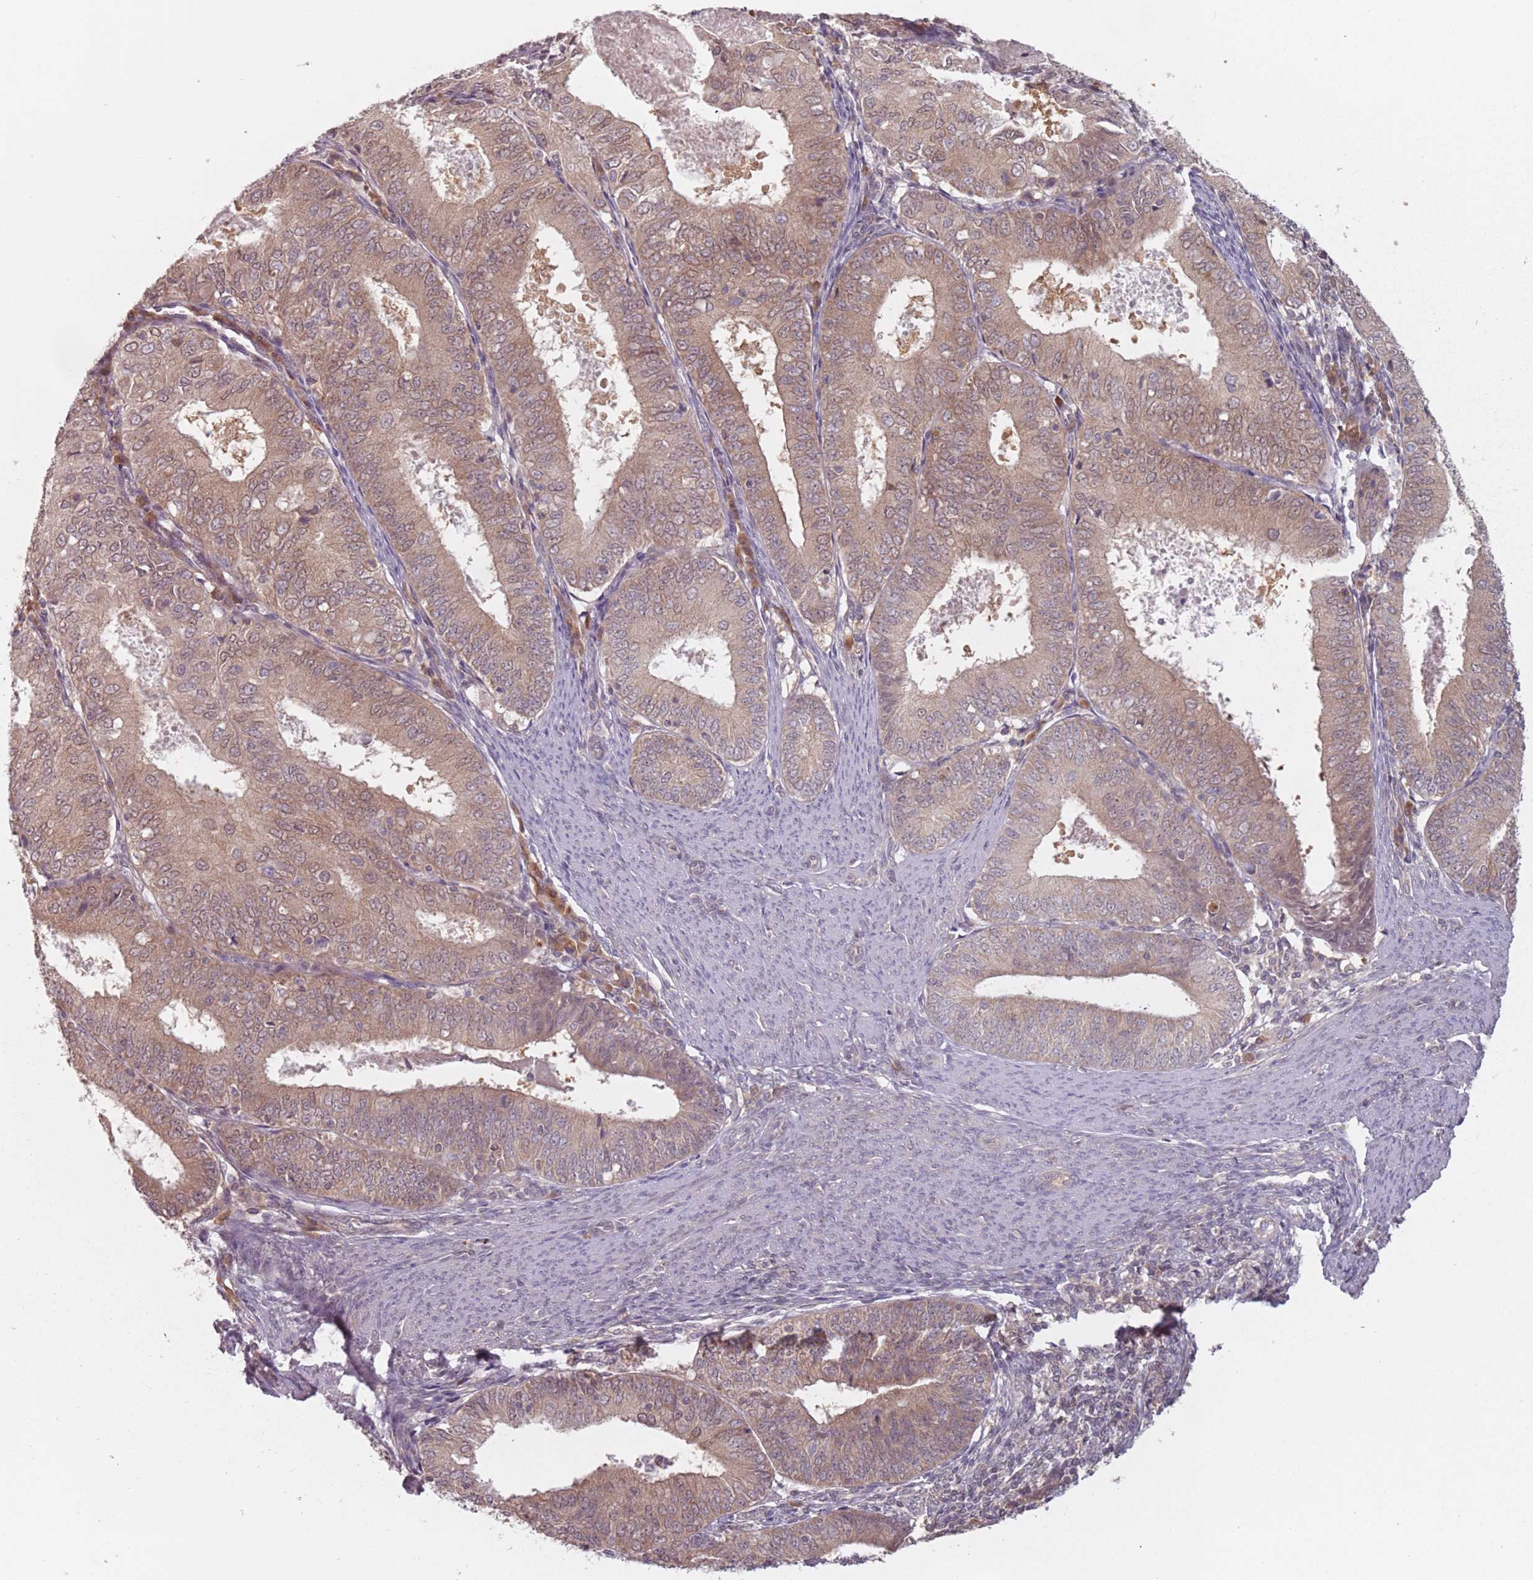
{"staining": {"intensity": "weak", "quantity": ">75%", "location": "cytoplasmic/membranous,nuclear"}, "tissue": "endometrial cancer", "cell_type": "Tumor cells", "image_type": "cancer", "snomed": [{"axis": "morphology", "description": "Adenocarcinoma, NOS"}, {"axis": "topography", "description": "Endometrium"}], "caption": "The micrograph exhibits staining of endometrial cancer, revealing weak cytoplasmic/membranous and nuclear protein expression (brown color) within tumor cells. Immunohistochemistry (ihc) stains the protein of interest in brown and the nuclei are stained blue.", "gene": "NAXE", "patient": {"sex": "female", "age": 57}}